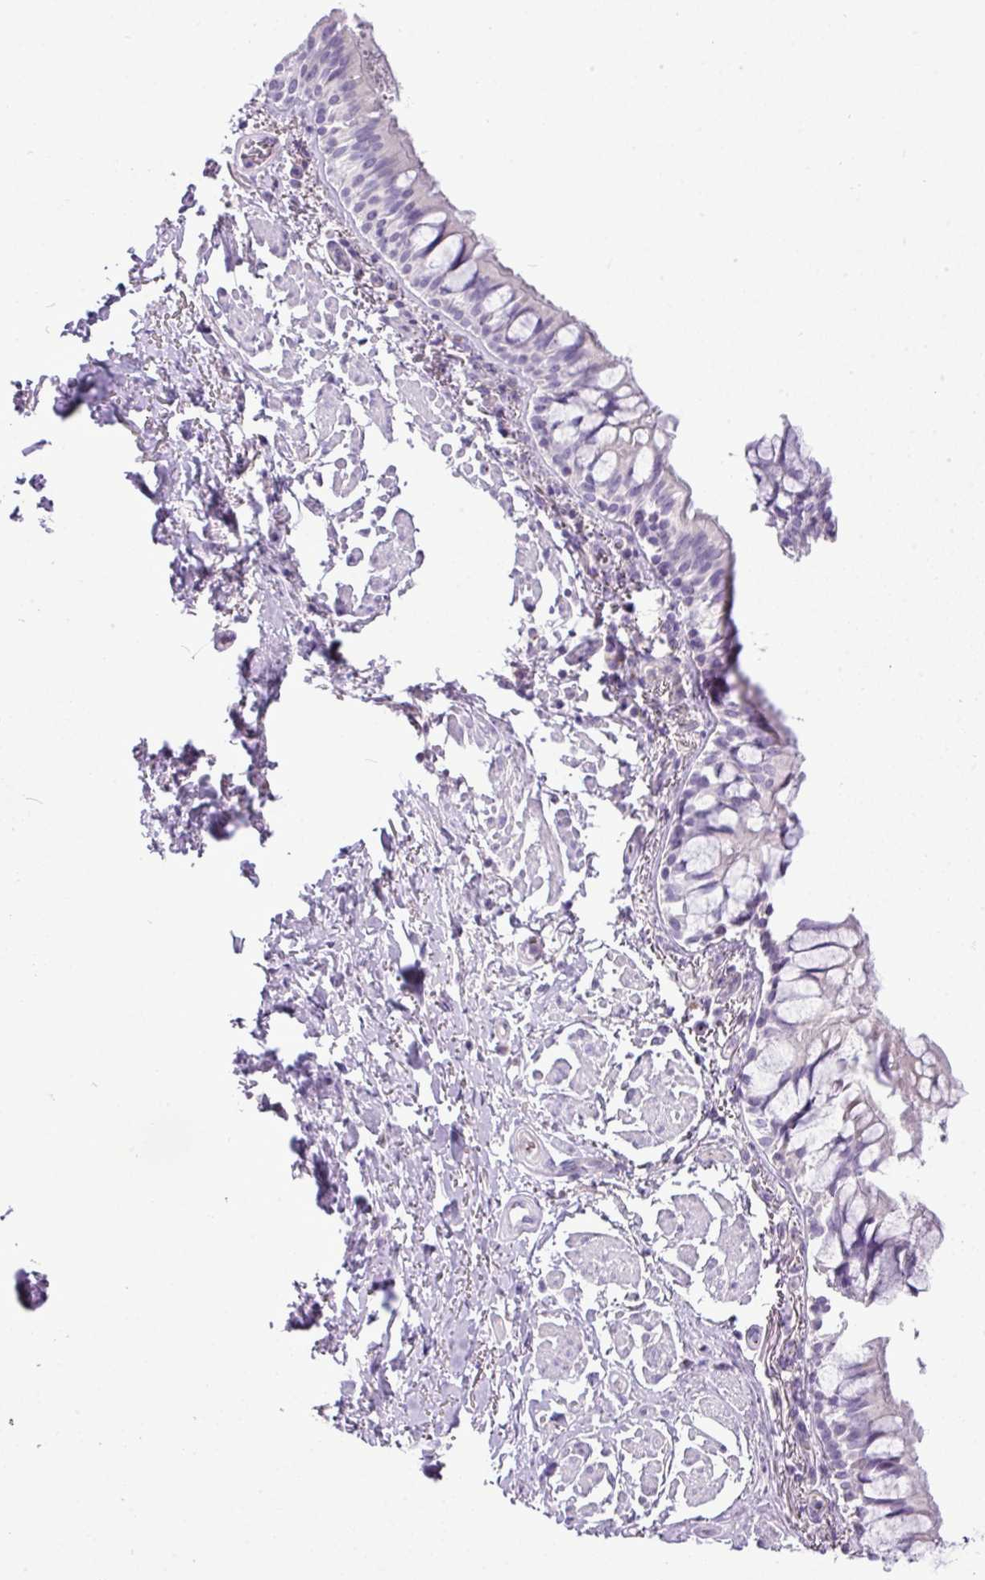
{"staining": {"intensity": "negative", "quantity": "none", "location": "none"}, "tissue": "bronchus", "cell_type": "Respiratory epithelial cells", "image_type": "normal", "snomed": [{"axis": "morphology", "description": "Normal tissue, NOS"}, {"axis": "topography", "description": "Bronchus"}], "caption": "Immunohistochemistry (IHC) of benign bronchus demonstrates no expression in respiratory epithelial cells.", "gene": "FAM43A", "patient": {"sex": "male", "age": 70}}